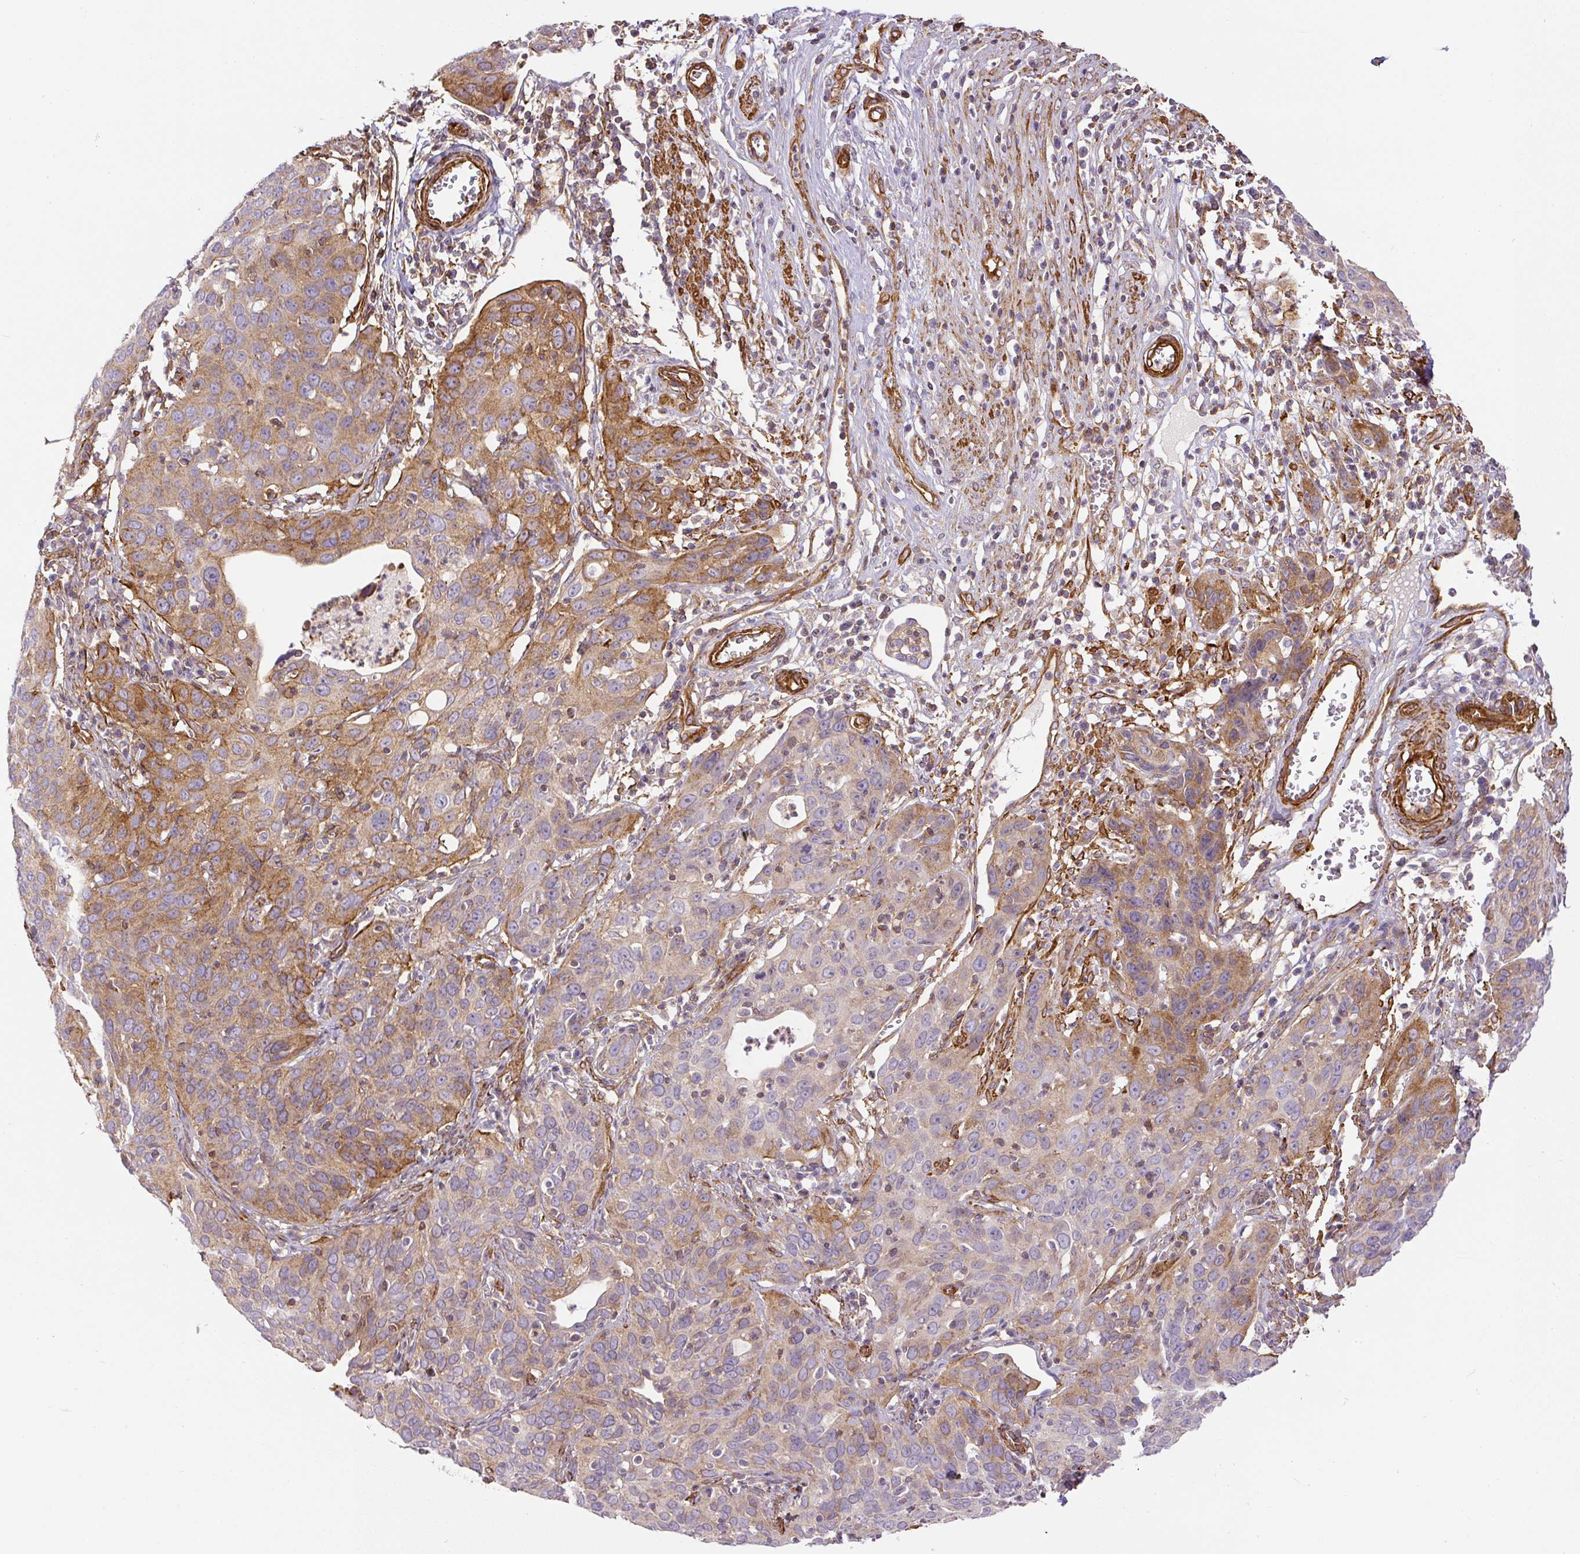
{"staining": {"intensity": "moderate", "quantity": ">75%", "location": "cytoplasmic/membranous"}, "tissue": "cervical cancer", "cell_type": "Tumor cells", "image_type": "cancer", "snomed": [{"axis": "morphology", "description": "Squamous cell carcinoma, NOS"}, {"axis": "topography", "description": "Cervix"}], "caption": "The histopathology image exhibits a brown stain indicating the presence of a protein in the cytoplasmic/membranous of tumor cells in squamous cell carcinoma (cervical).", "gene": "MYL12A", "patient": {"sex": "female", "age": 36}}